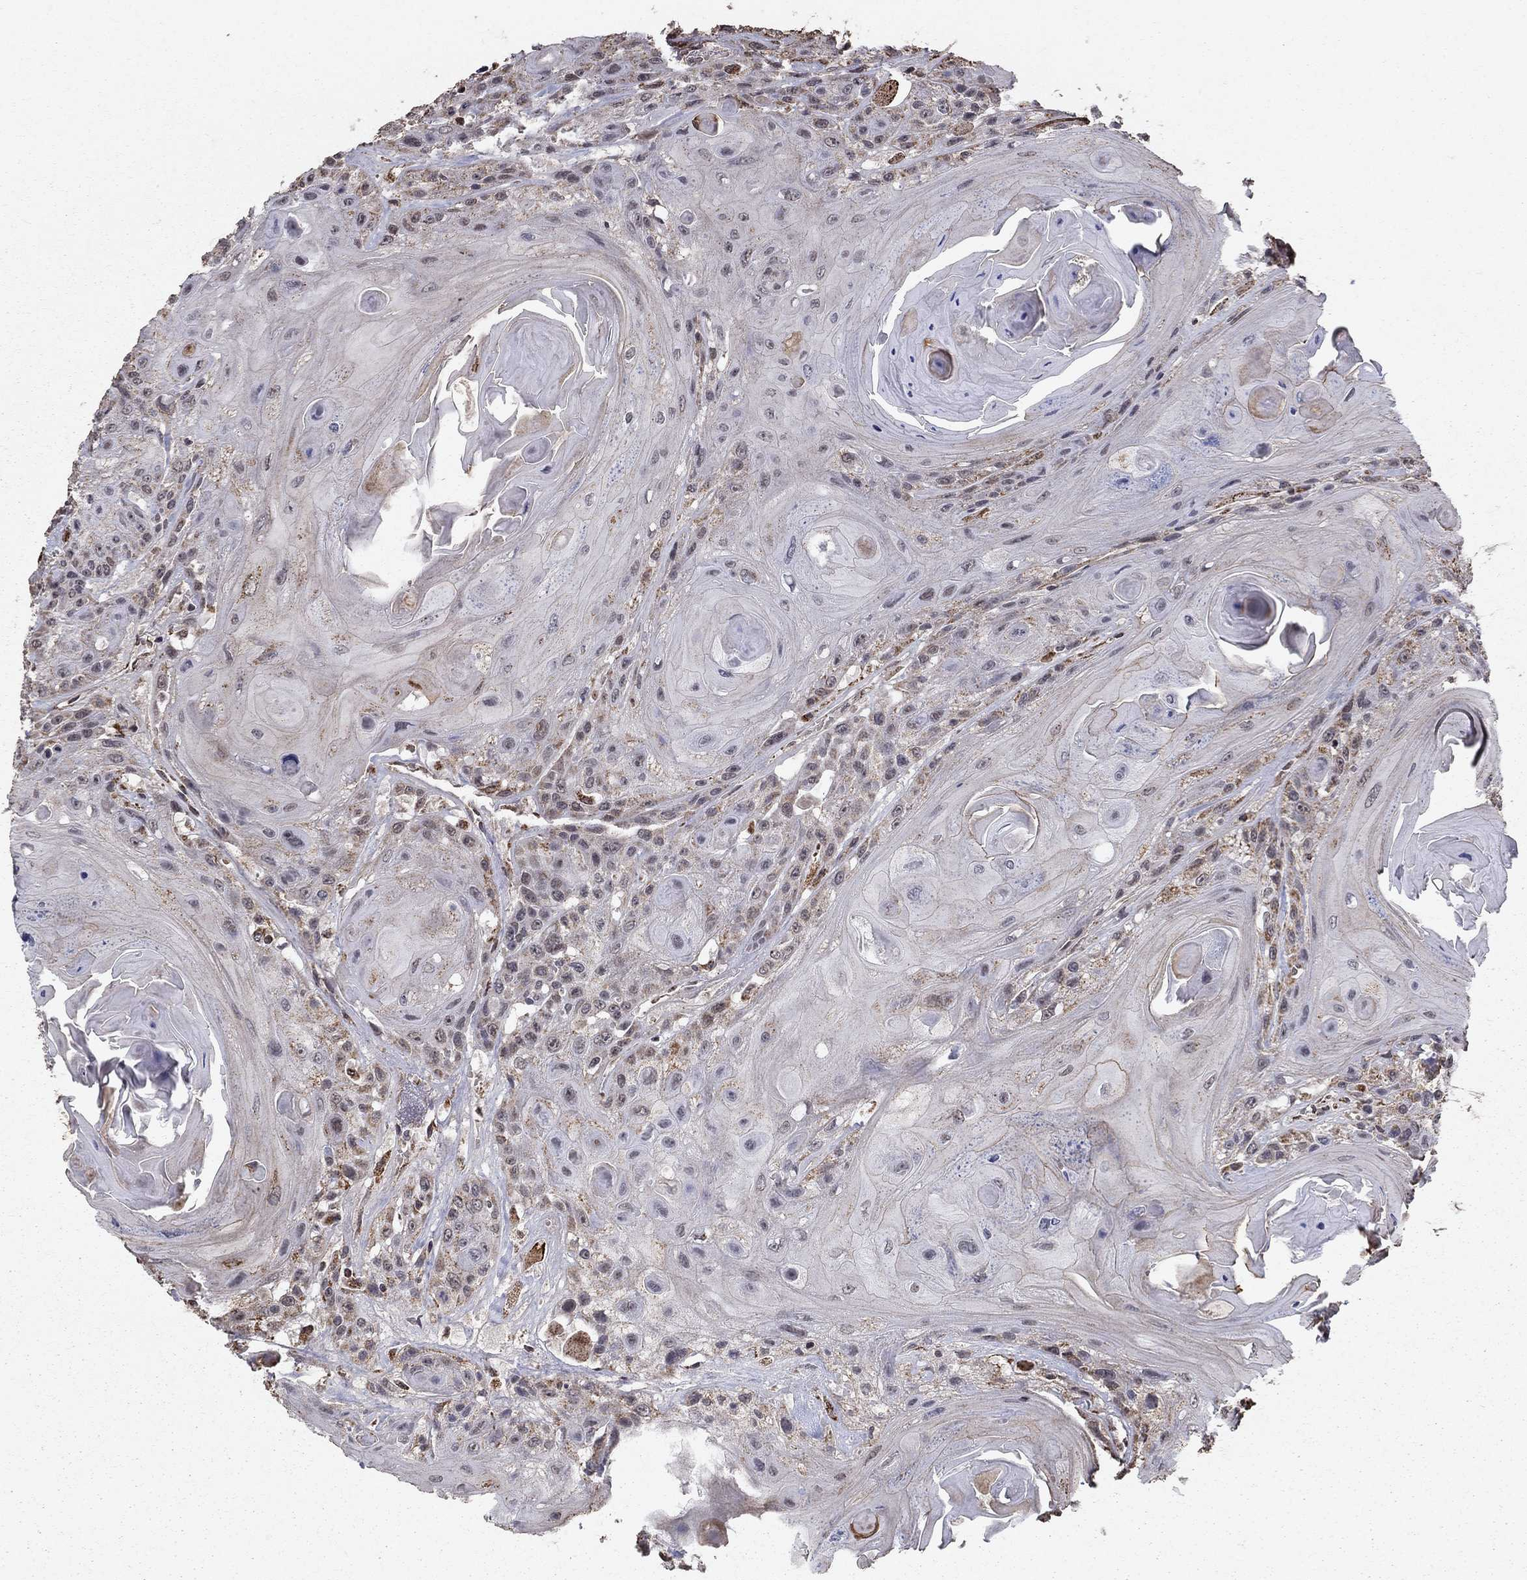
{"staining": {"intensity": "negative", "quantity": "none", "location": "none"}, "tissue": "head and neck cancer", "cell_type": "Tumor cells", "image_type": "cancer", "snomed": [{"axis": "morphology", "description": "Squamous cell carcinoma, NOS"}, {"axis": "topography", "description": "Head-Neck"}], "caption": "High magnification brightfield microscopy of squamous cell carcinoma (head and neck) stained with DAB (brown) and counterstained with hematoxylin (blue): tumor cells show no significant expression.", "gene": "ACOT13", "patient": {"sex": "female", "age": 59}}